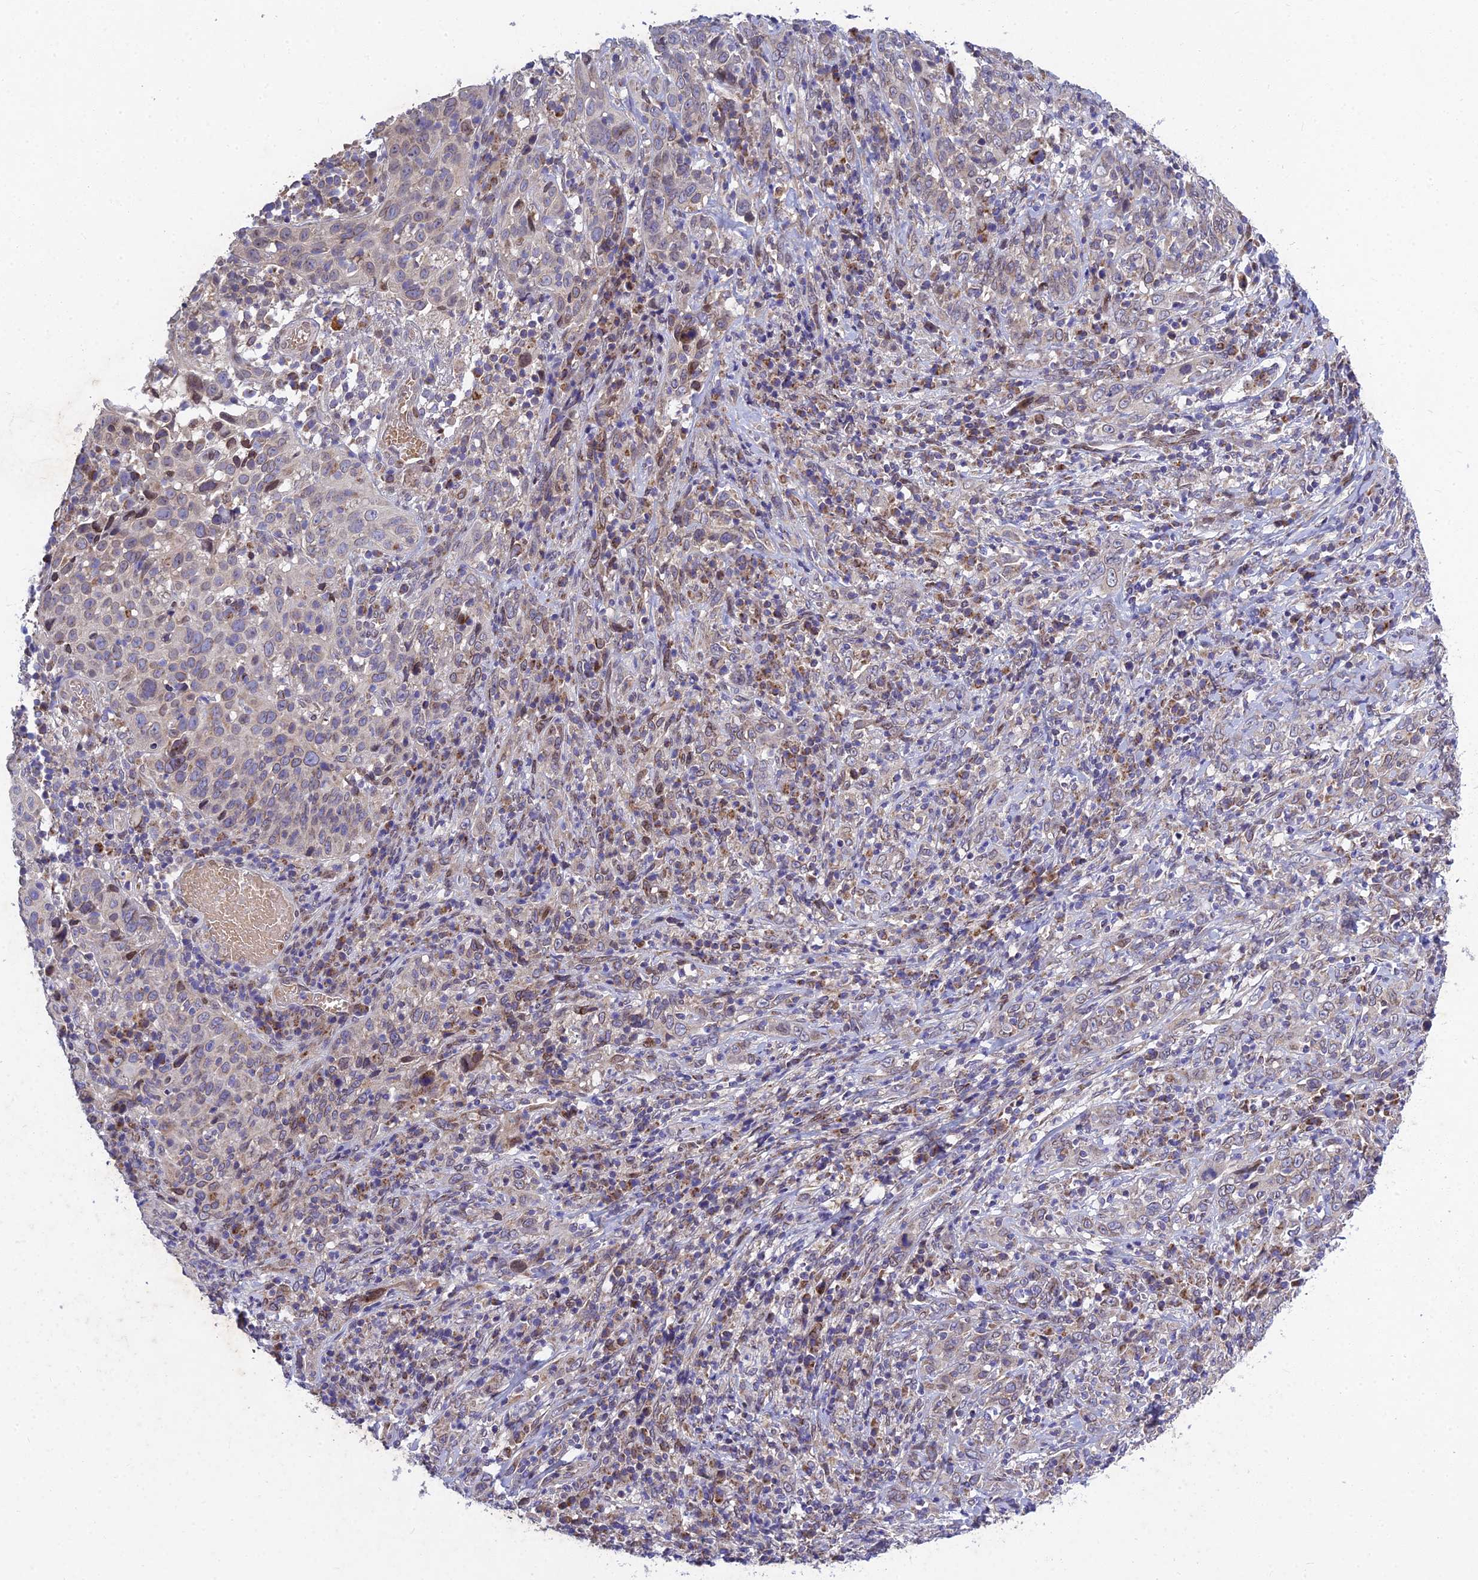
{"staining": {"intensity": "negative", "quantity": "none", "location": "none"}, "tissue": "cervical cancer", "cell_type": "Tumor cells", "image_type": "cancer", "snomed": [{"axis": "morphology", "description": "Squamous cell carcinoma, NOS"}, {"axis": "topography", "description": "Cervix"}], "caption": "Tumor cells are negative for protein expression in human cervical cancer.", "gene": "MGAT2", "patient": {"sex": "female", "age": 46}}